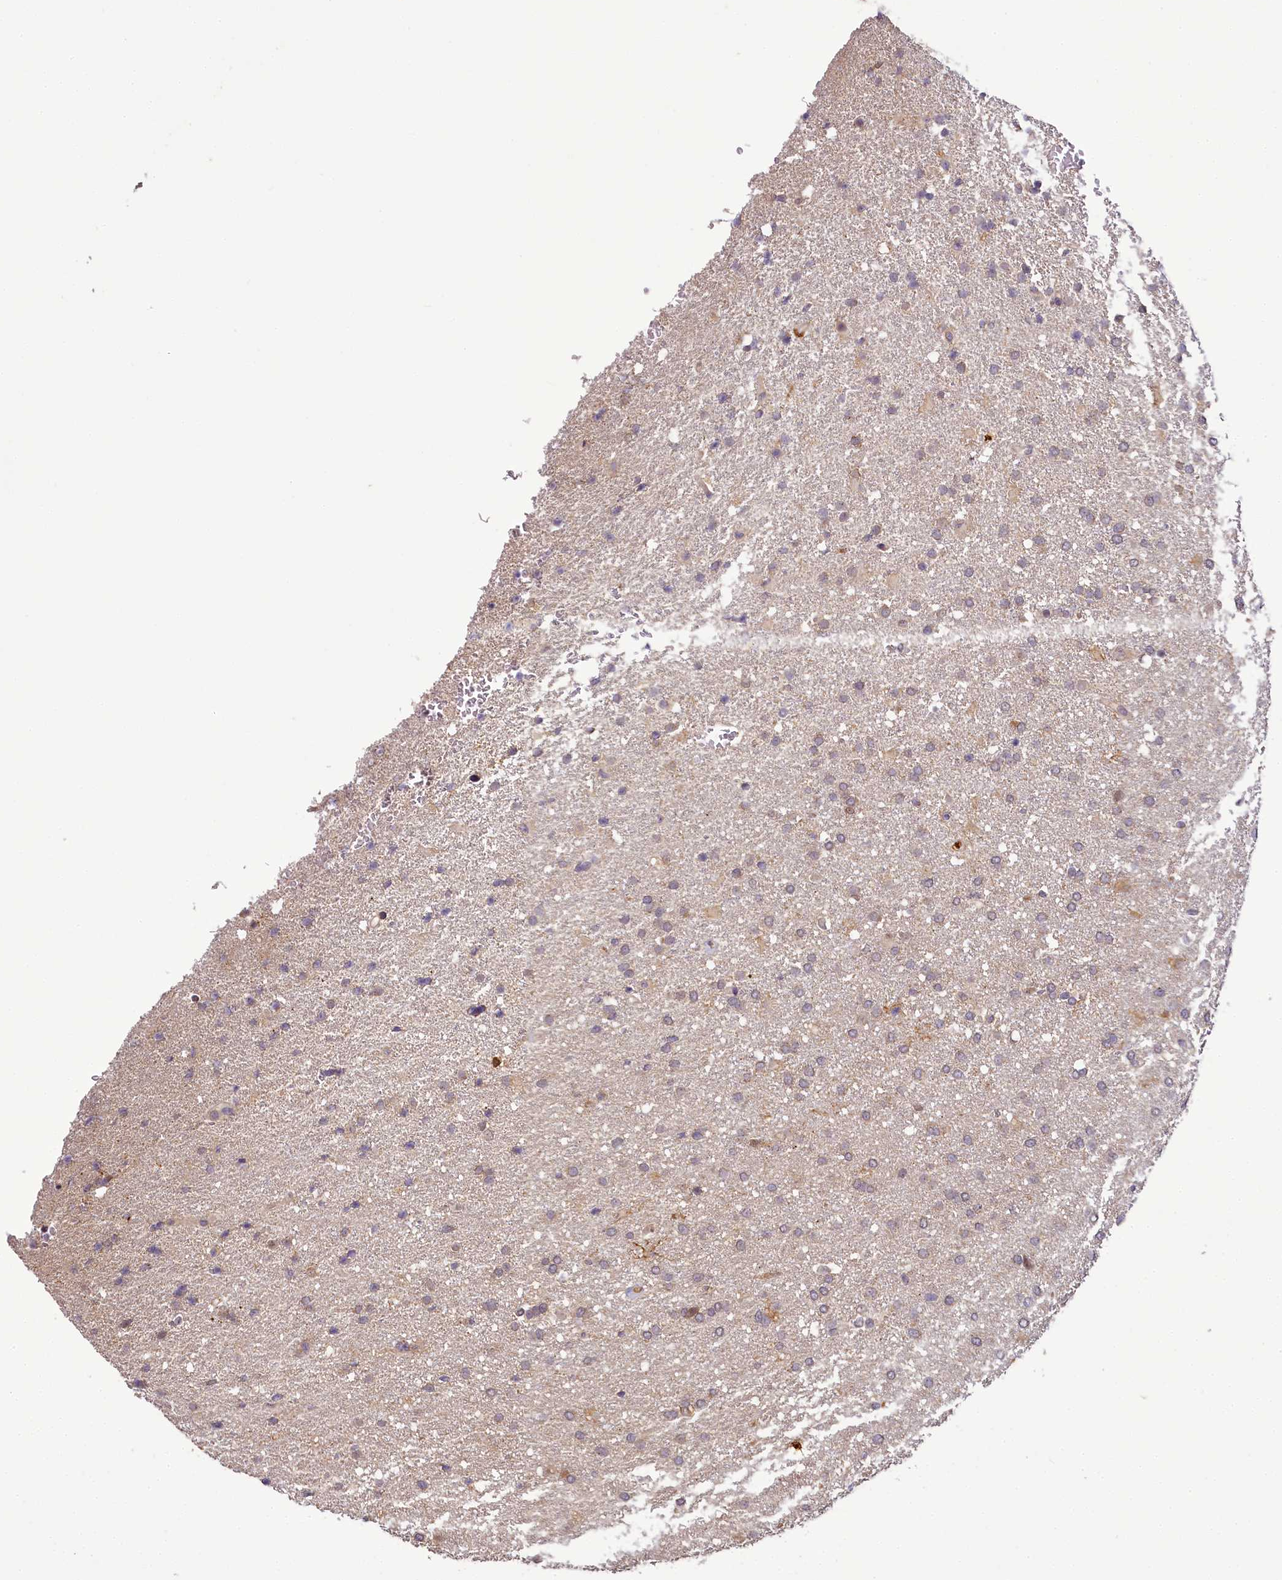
{"staining": {"intensity": "weak", "quantity": "25%-75%", "location": "cytoplasmic/membranous"}, "tissue": "glioma", "cell_type": "Tumor cells", "image_type": "cancer", "snomed": [{"axis": "morphology", "description": "Glioma, malignant, High grade"}, {"axis": "topography", "description": "Brain"}], "caption": "This is an image of immunohistochemistry (IHC) staining of glioma, which shows weak expression in the cytoplasmic/membranous of tumor cells.", "gene": "TMEM39A", "patient": {"sex": "male", "age": 72}}